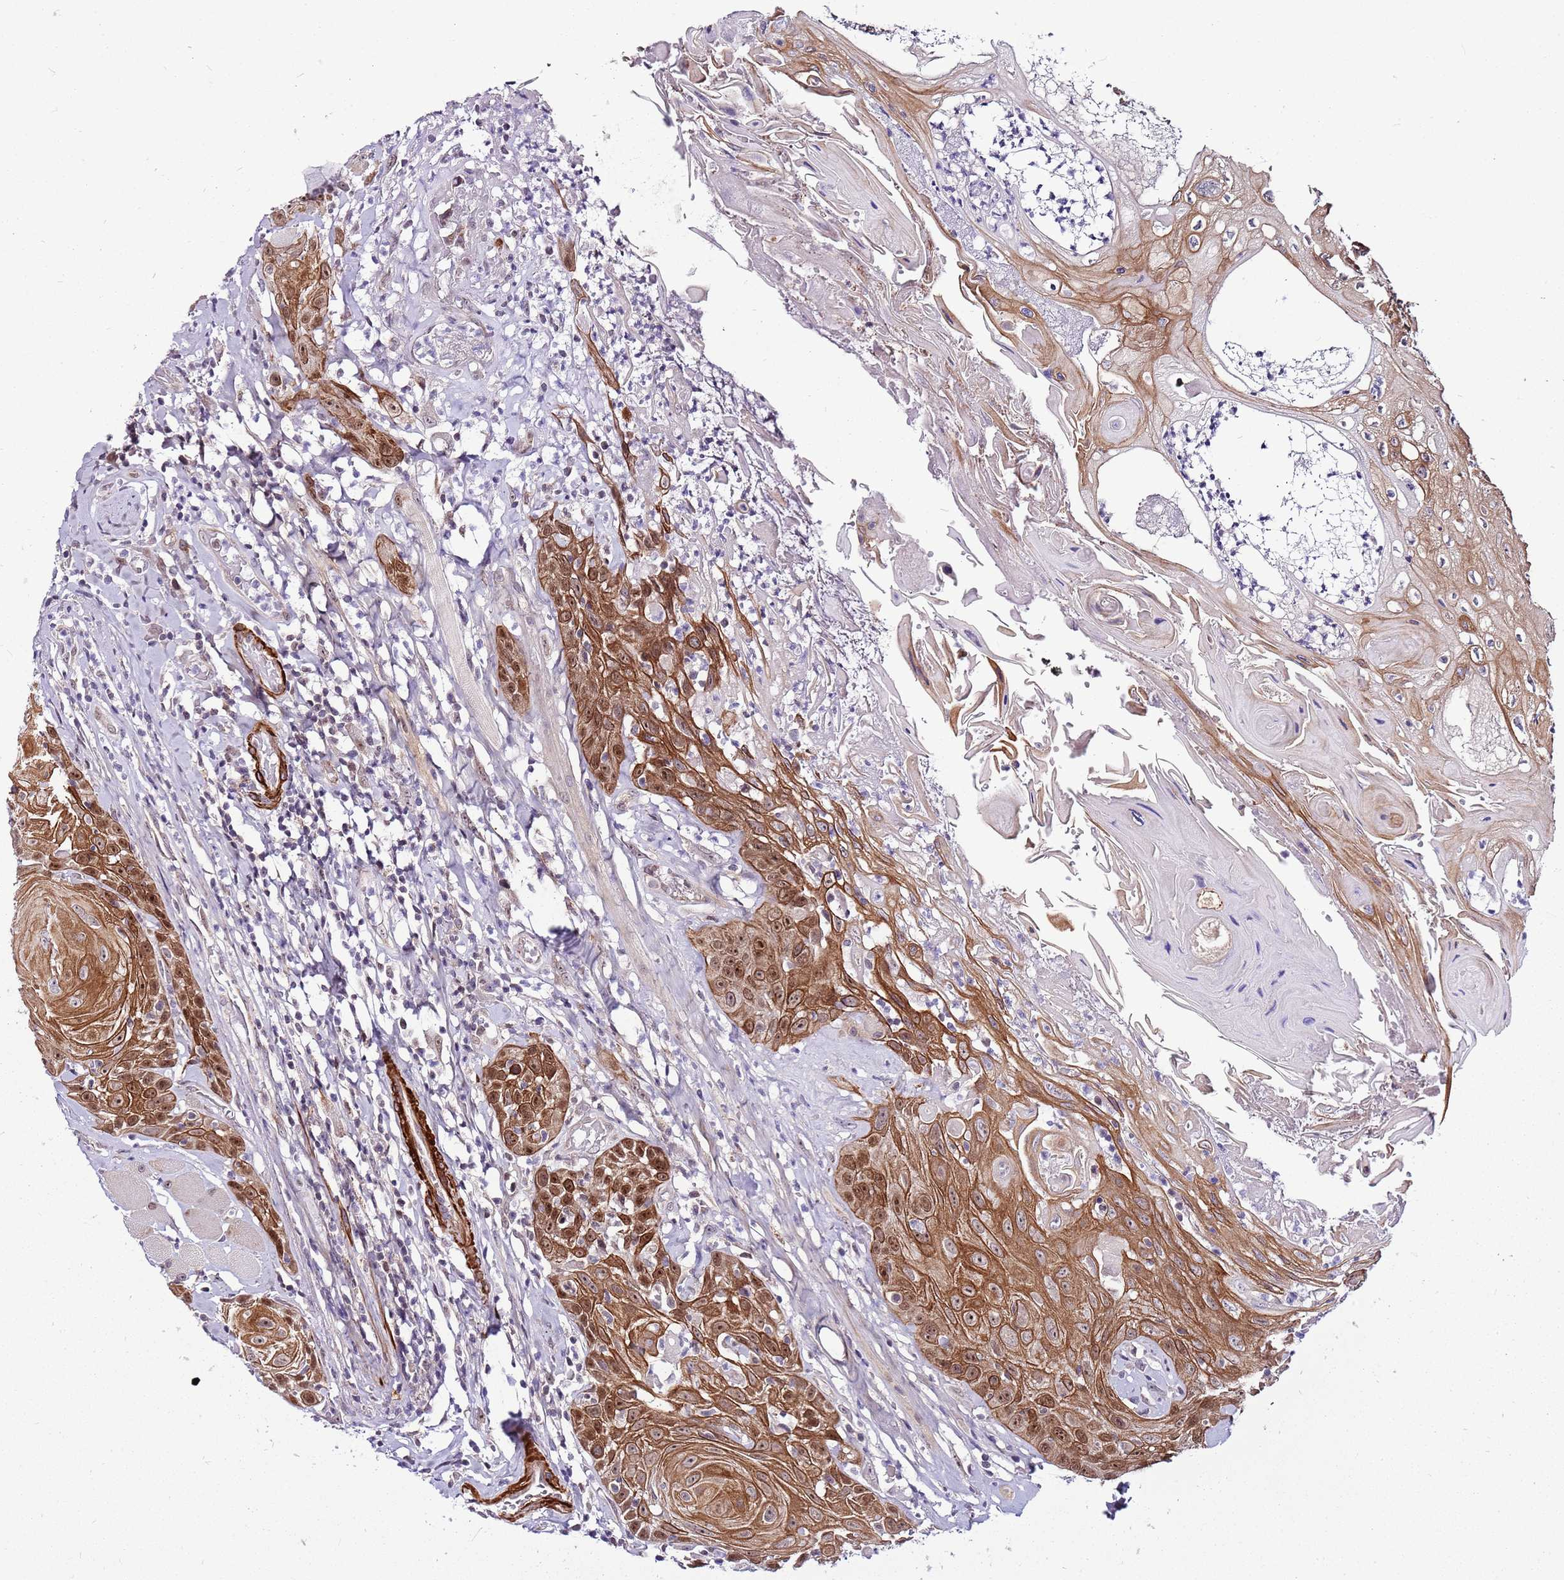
{"staining": {"intensity": "strong", "quantity": ">75%", "location": "cytoplasmic/membranous,nuclear"}, "tissue": "head and neck cancer", "cell_type": "Tumor cells", "image_type": "cancer", "snomed": [{"axis": "morphology", "description": "Squamous cell carcinoma, NOS"}, {"axis": "topography", "description": "Head-Neck"}], "caption": "The photomicrograph displays a brown stain indicating the presence of a protein in the cytoplasmic/membranous and nuclear of tumor cells in squamous cell carcinoma (head and neck).", "gene": "POLE3", "patient": {"sex": "female", "age": 59}}